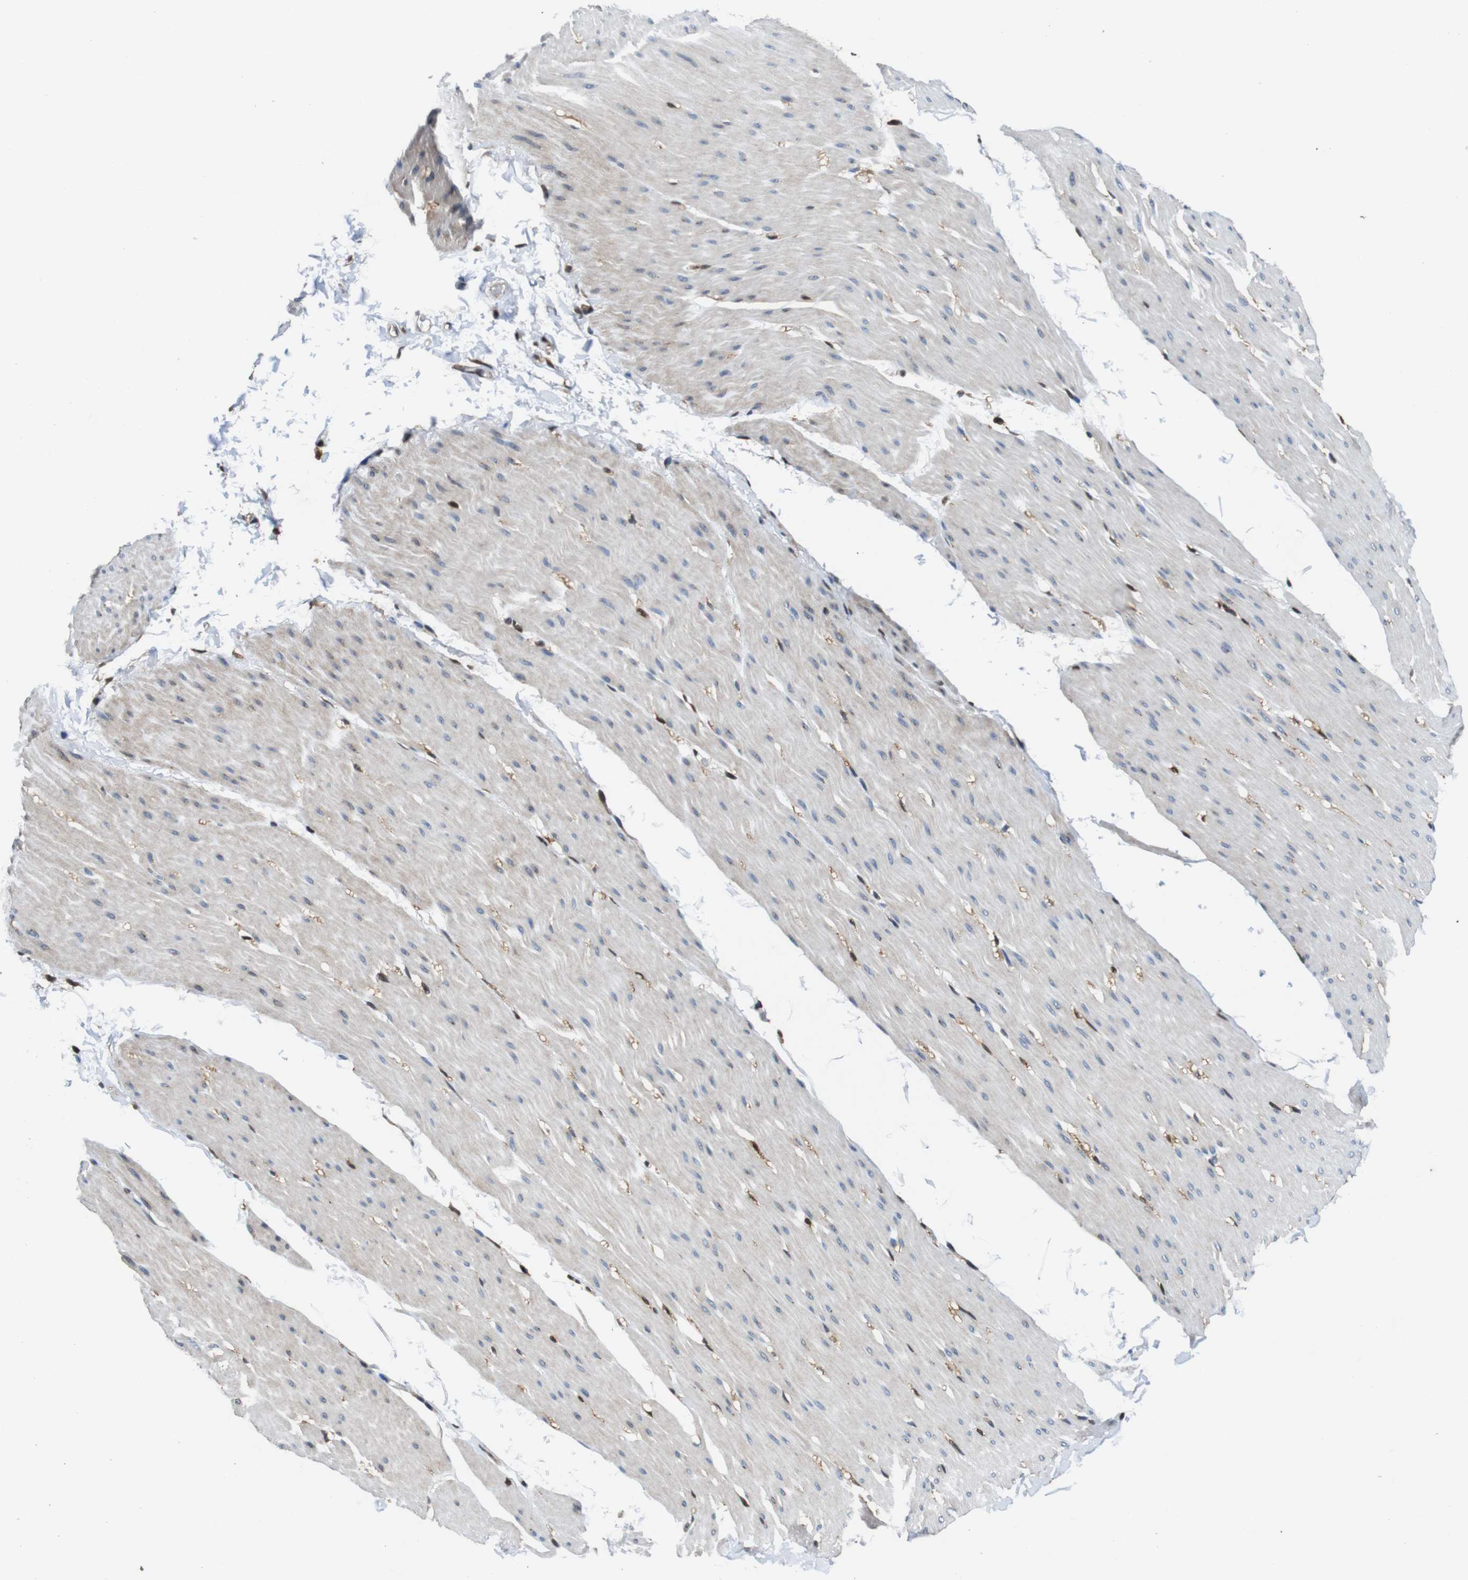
{"staining": {"intensity": "negative", "quantity": "none", "location": "none"}, "tissue": "smooth muscle", "cell_type": "Smooth muscle cells", "image_type": "normal", "snomed": [{"axis": "morphology", "description": "Normal tissue, NOS"}, {"axis": "topography", "description": "Smooth muscle"}, {"axis": "topography", "description": "Colon"}], "caption": "Smooth muscle cells show no significant protein staining in unremarkable smooth muscle. (DAB IHC with hematoxylin counter stain).", "gene": "ANXA1", "patient": {"sex": "male", "age": 67}}